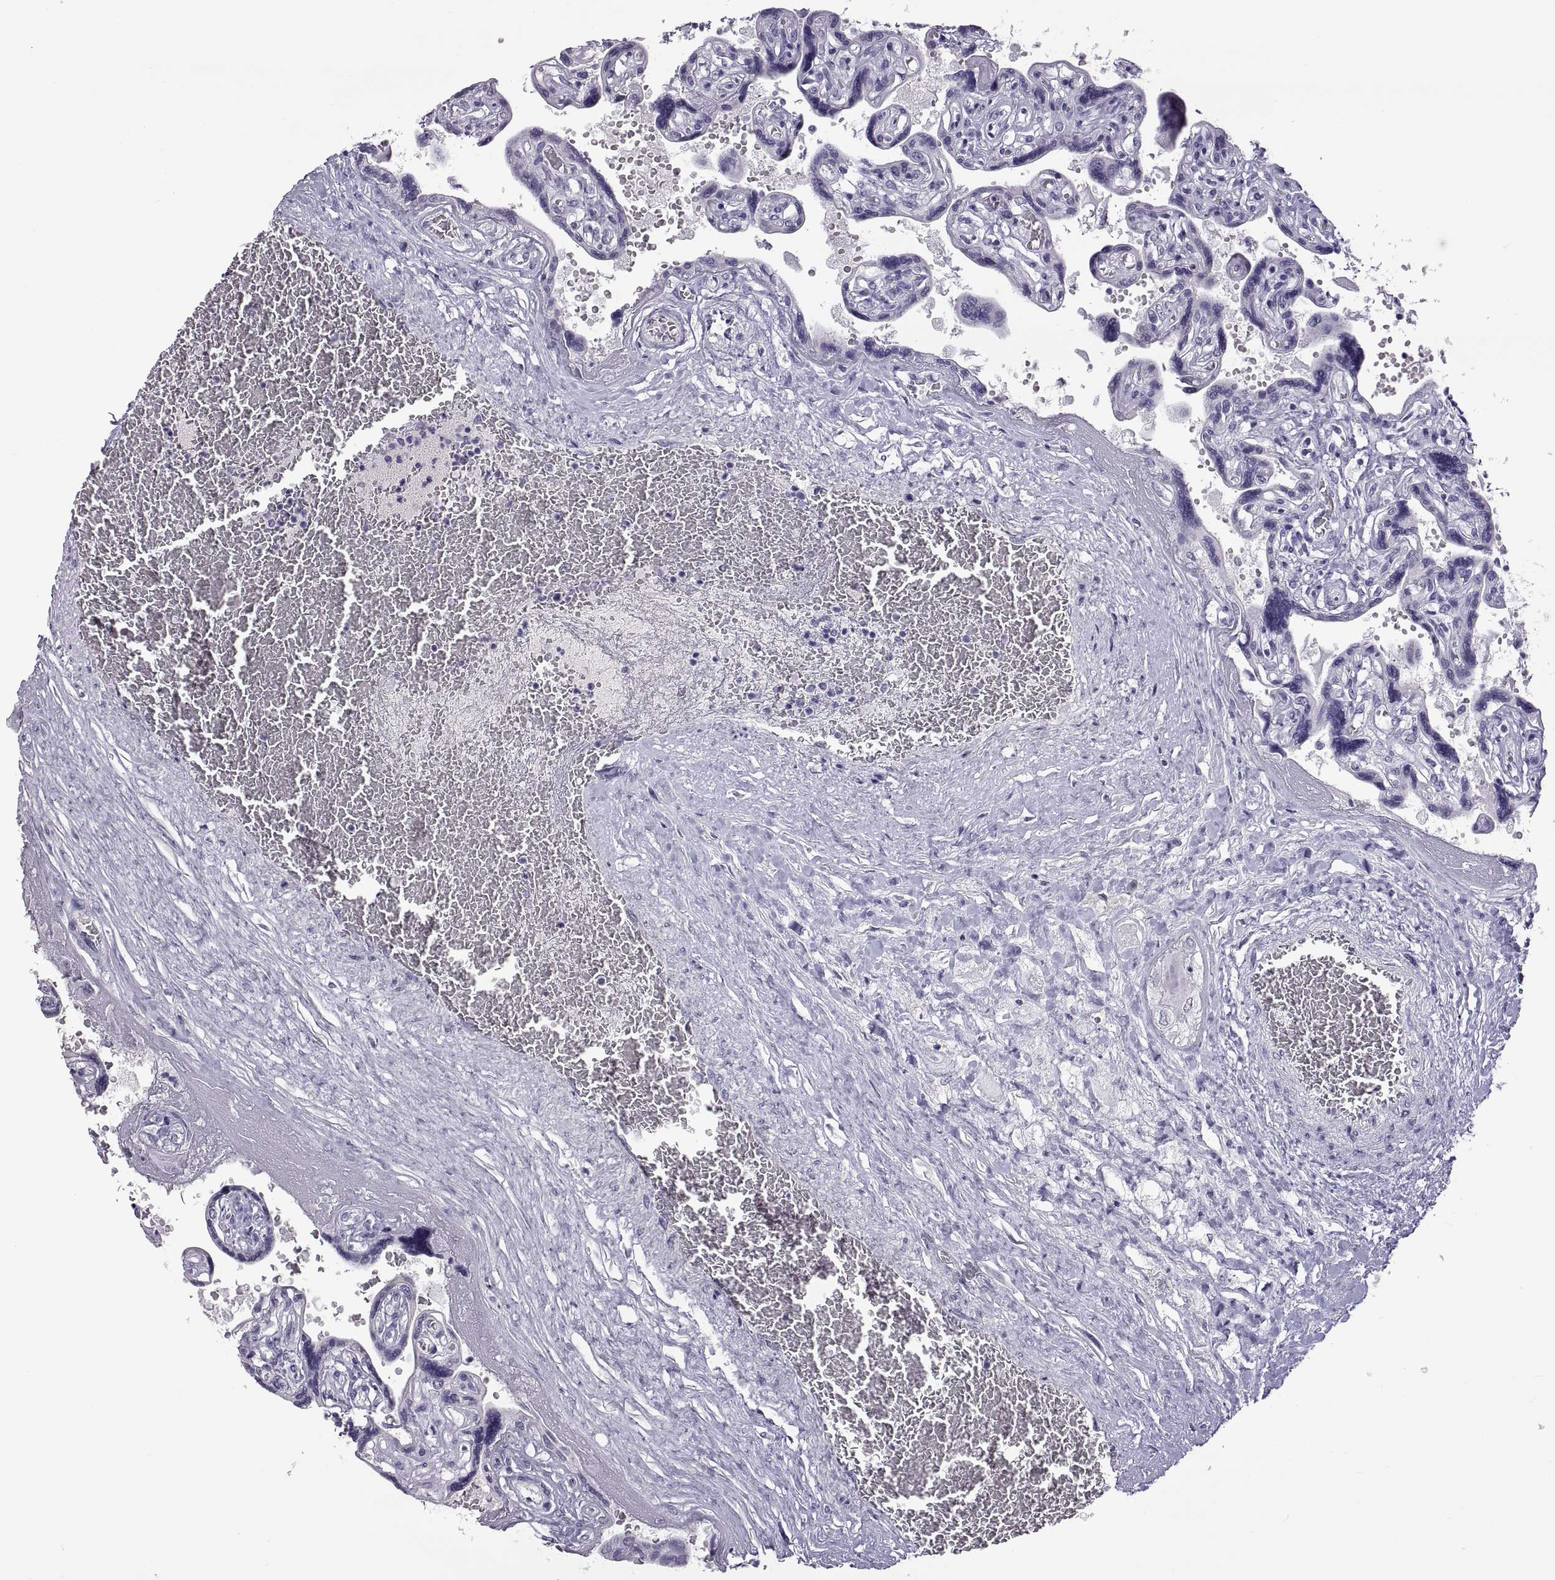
{"staining": {"intensity": "negative", "quantity": "none", "location": "none"}, "tissue": "placenta", "cell_type": "Decidual cells", "image_type": "normal", "snomed": [{"axis": "morphology", "description": "Normal tissue, NOS"}, {"axis": "topography", "description": "Placenta"}], "caption": "This is a photomicrograph of immunohistochemistry (IHC) staining of benign placenta, which shows no positivity in decidual cells.", "gene": "RDM1", "patient": {"sex": "female", "age": 32}}